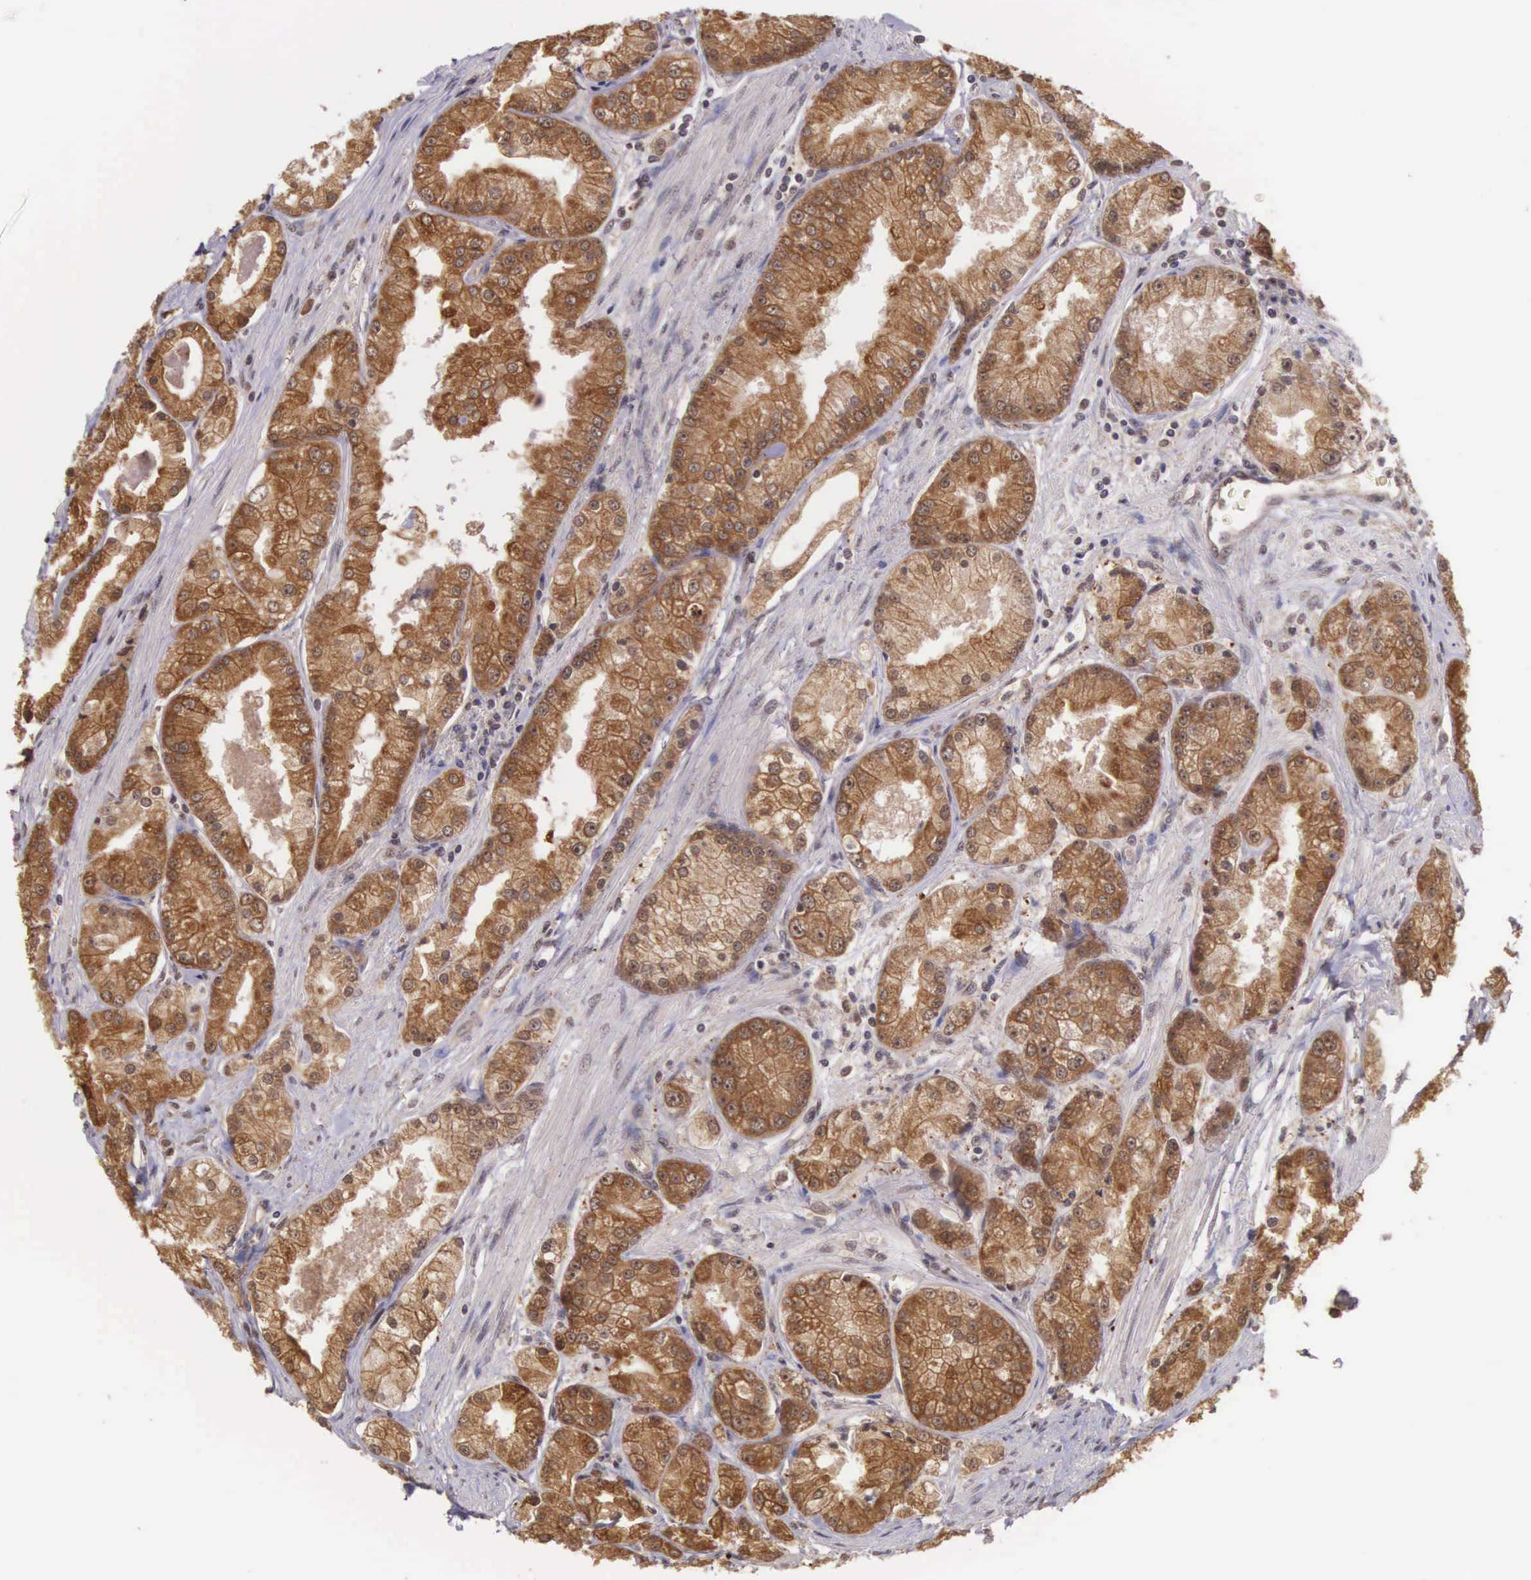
{"staining": {"intensity": "strong", "quantity": ">75%", "location": "cytoplasmic/membranous"}, "tissue": "prostate cancer", "cell_type": "Tumor cells", "image_type": "cancer", "snomed": [{"axis": "morphology", "description": "Adenocarcinoma, Medium grade"}, {"axis": "topography", "description": "Prostate"}], "caption": "Protein analysis of prostate cancer tissue demonstrates strong cytoplasmic/membranous staining in about >75% of tumor cells.", "gene": "VASH1", "patient": {"sex": "male", "age": 72}}